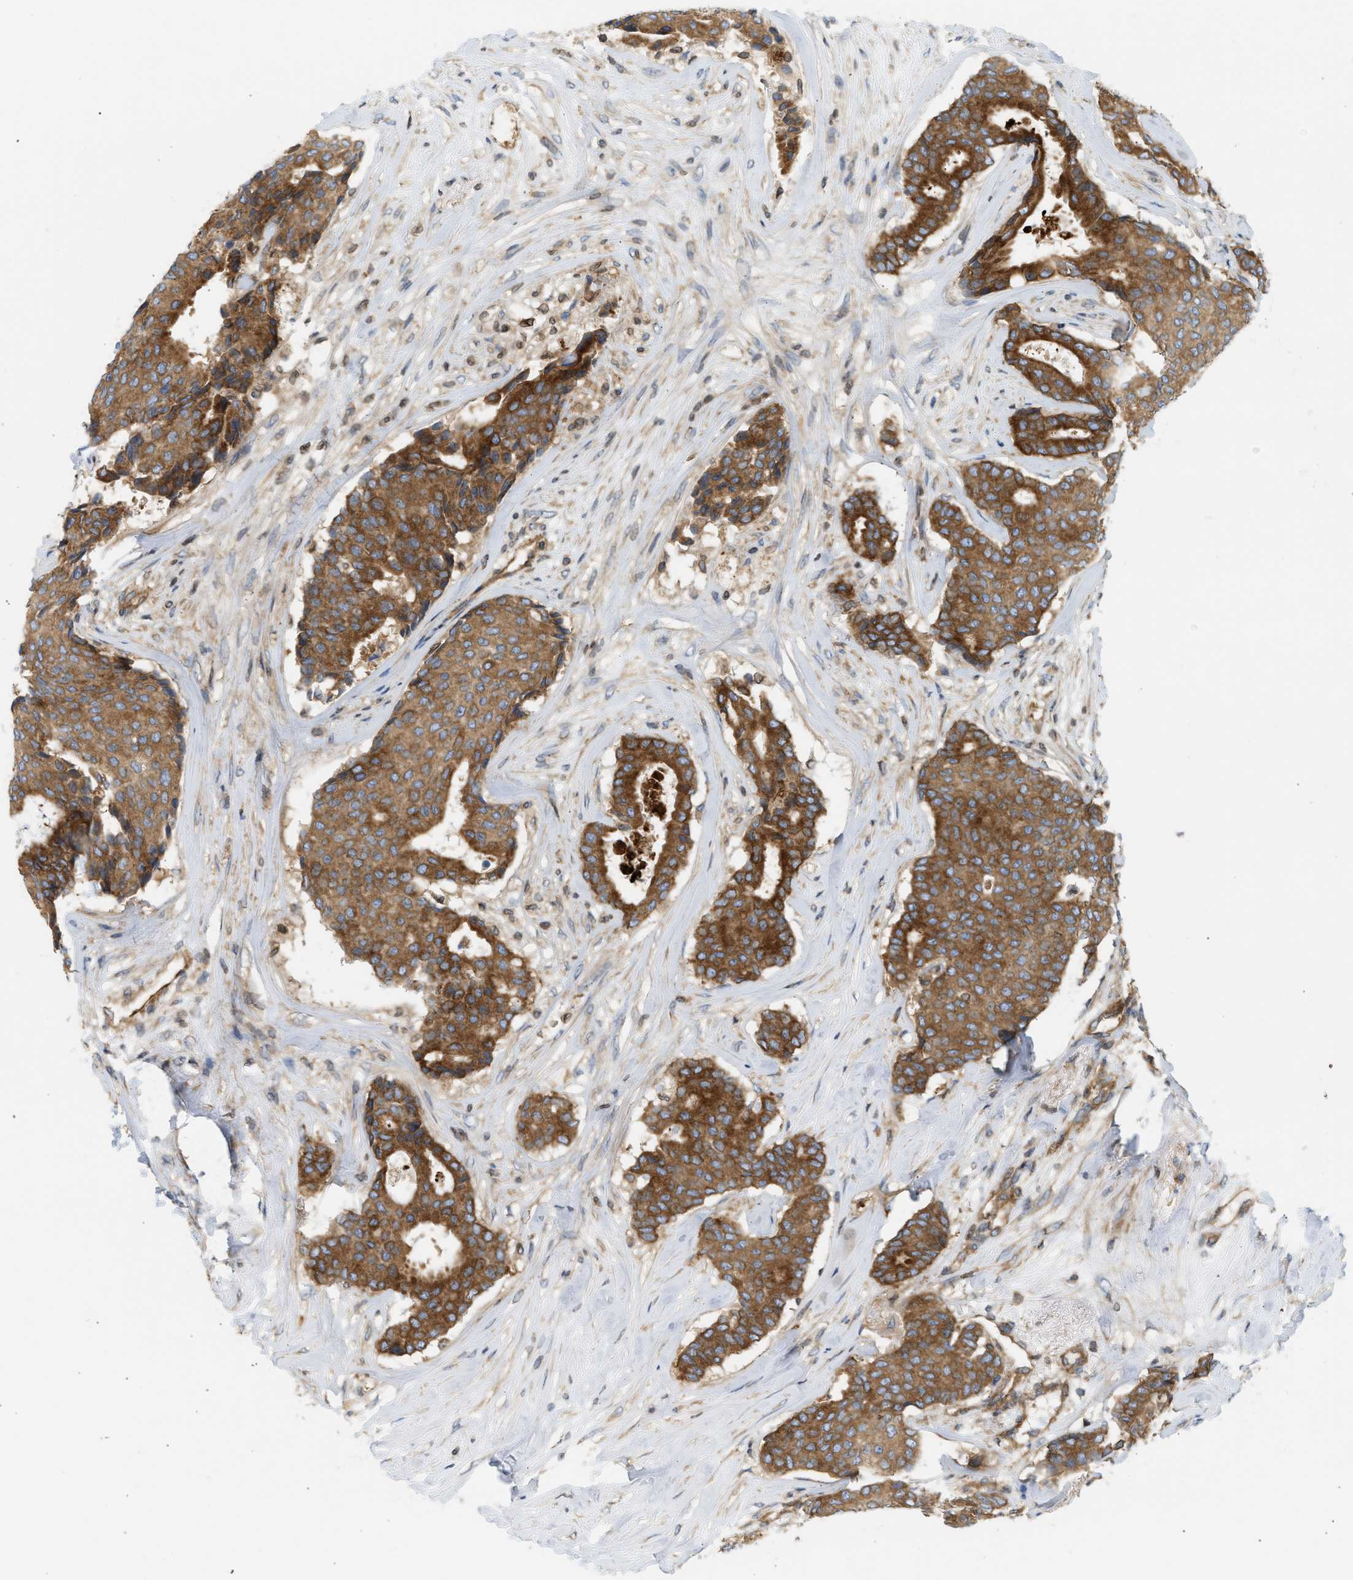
{"staining": {"intensity": "strong", "quantity": ">75%", "location": "cytoplasmic/membranous"}, "tissue": "breast cancer", "cell_type": "Tumor cells", "image_type": "cancer", "snomed": [{"axis": "morphology", "description": "Duct carcinoma"}, {"axis": "topography", "description": "Breast"}], "caption": "Immunohistochemical staining of human breast invasive ductal carcinoma displays high levels of strong cytoplasmic/membranous protein positivity in approximately >75% of tumor cells.", "gene": "STRN", "patient": {"sex": "female", "age": 75}}